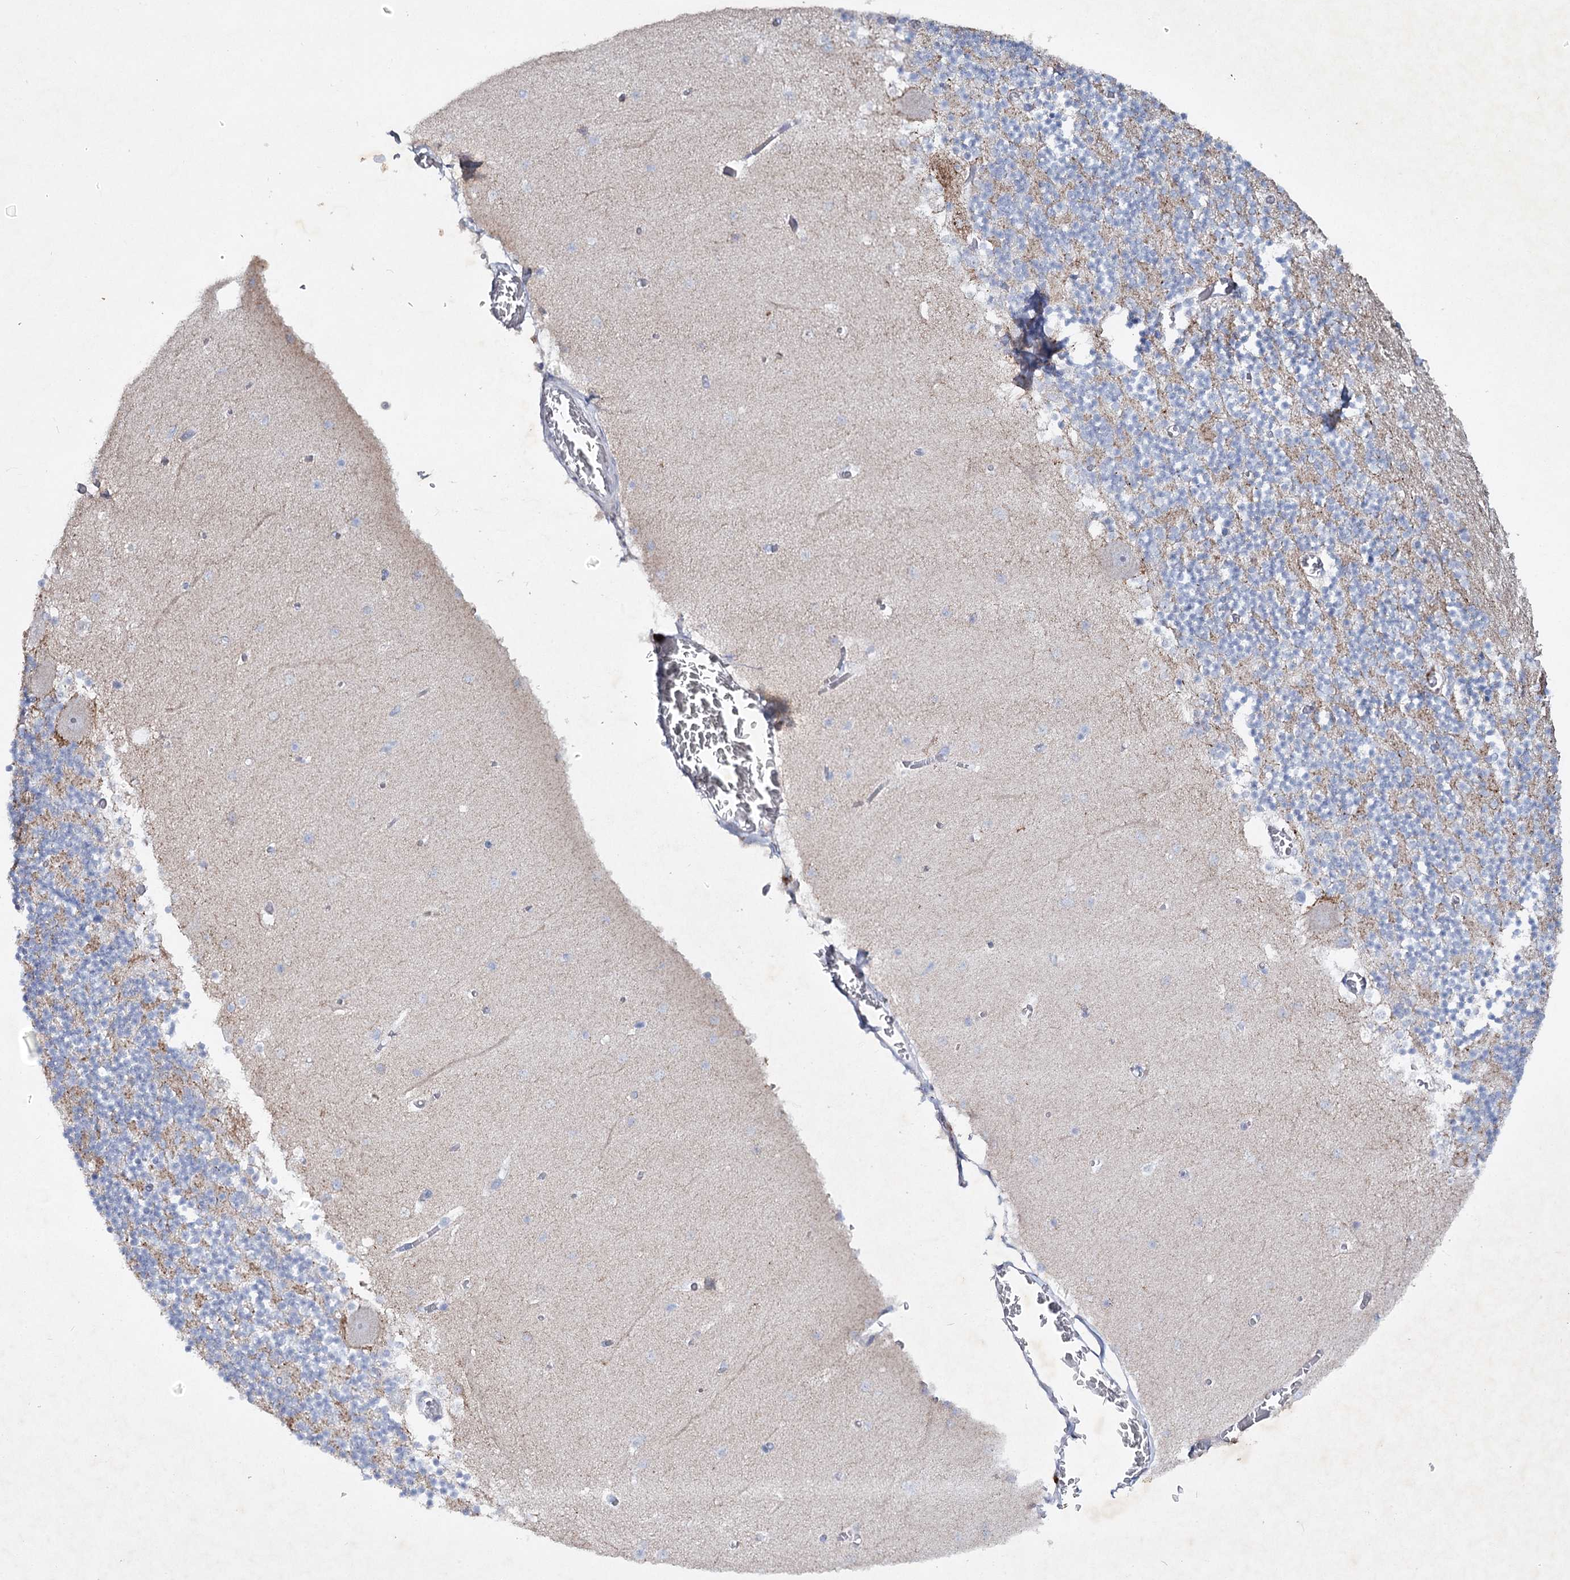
{"staining": {"intensity": "negative", "quantity": "none", "location": "none"}, "tissue": "cerebellum", "cell_type": "Cells in granular layer", "image_type": "normal", "snomed": [{"axis": "morphology", "description": "Normal tissue, NOS"}, {"axis": "topography", "description": "Cerebellum"}], "caption": "This is an immunohistochemistry (IHC) micrograph of benign human cerebellum. There is no positivity in cells in granular layer.", "gene": "MAP3K13", "patient": {"sex": "female", "age": 28}}